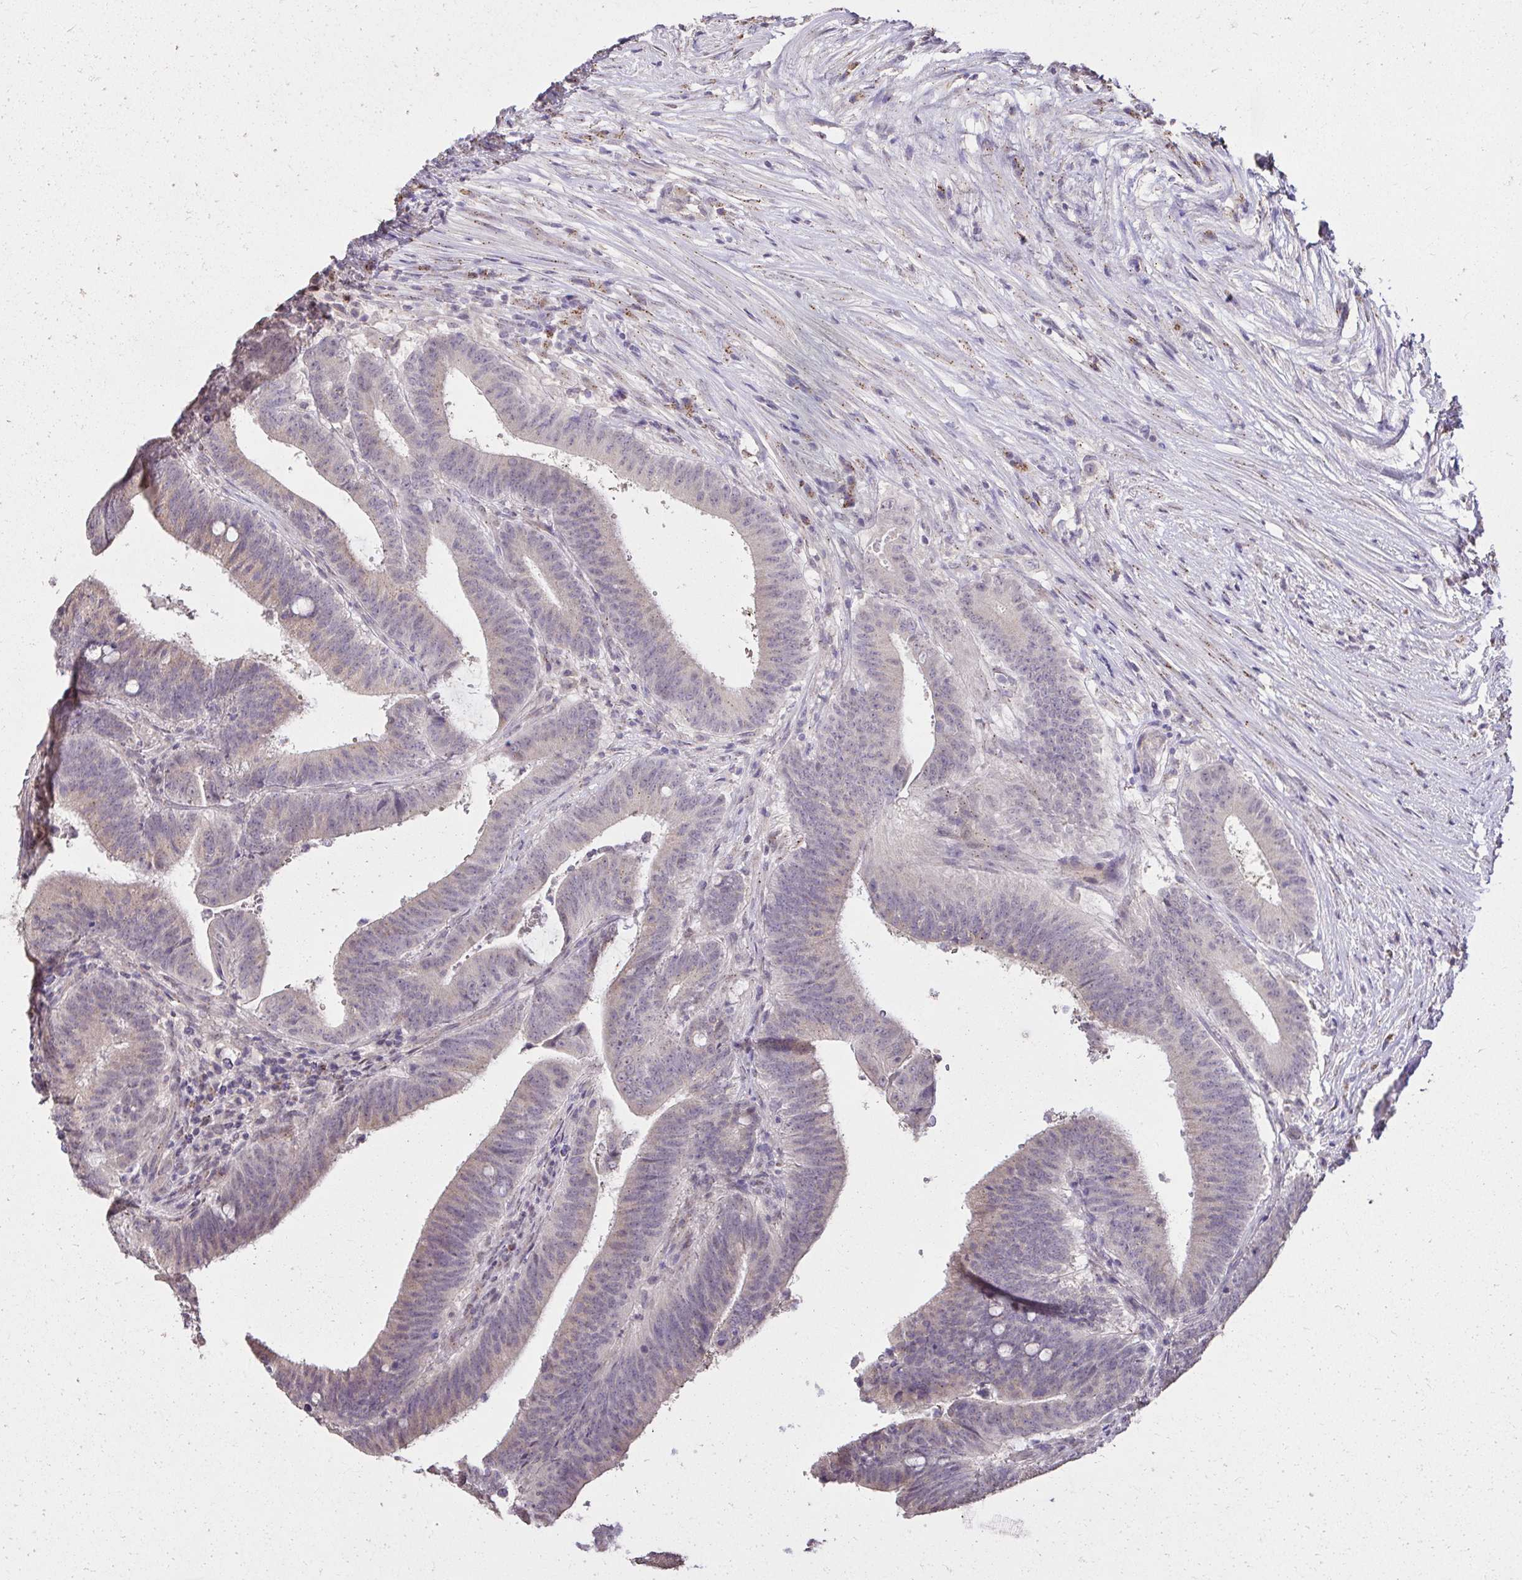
{"staining": {"intensity": "weak", "quantity": "25%-75%", "location": "cytoplasmic/membranous"}, "tissue": "colorectal cancer", "cell_type": "Tumor cells", "image_type": "cancer", "snomed": [{"axis": "morphology", "description": "Adenocarcinoma, NOS"}, {"axis": "topography", "description": "Colon"}], "caption": "Colorectal cancer (adenocarcinoma) stained with a brown dye shows weak cytoplasmic/membranous positive staining in about 25%-75% of tumor cells.", "gene": "KIAA1210", "patient": {"sex": "female", "age": 43}}